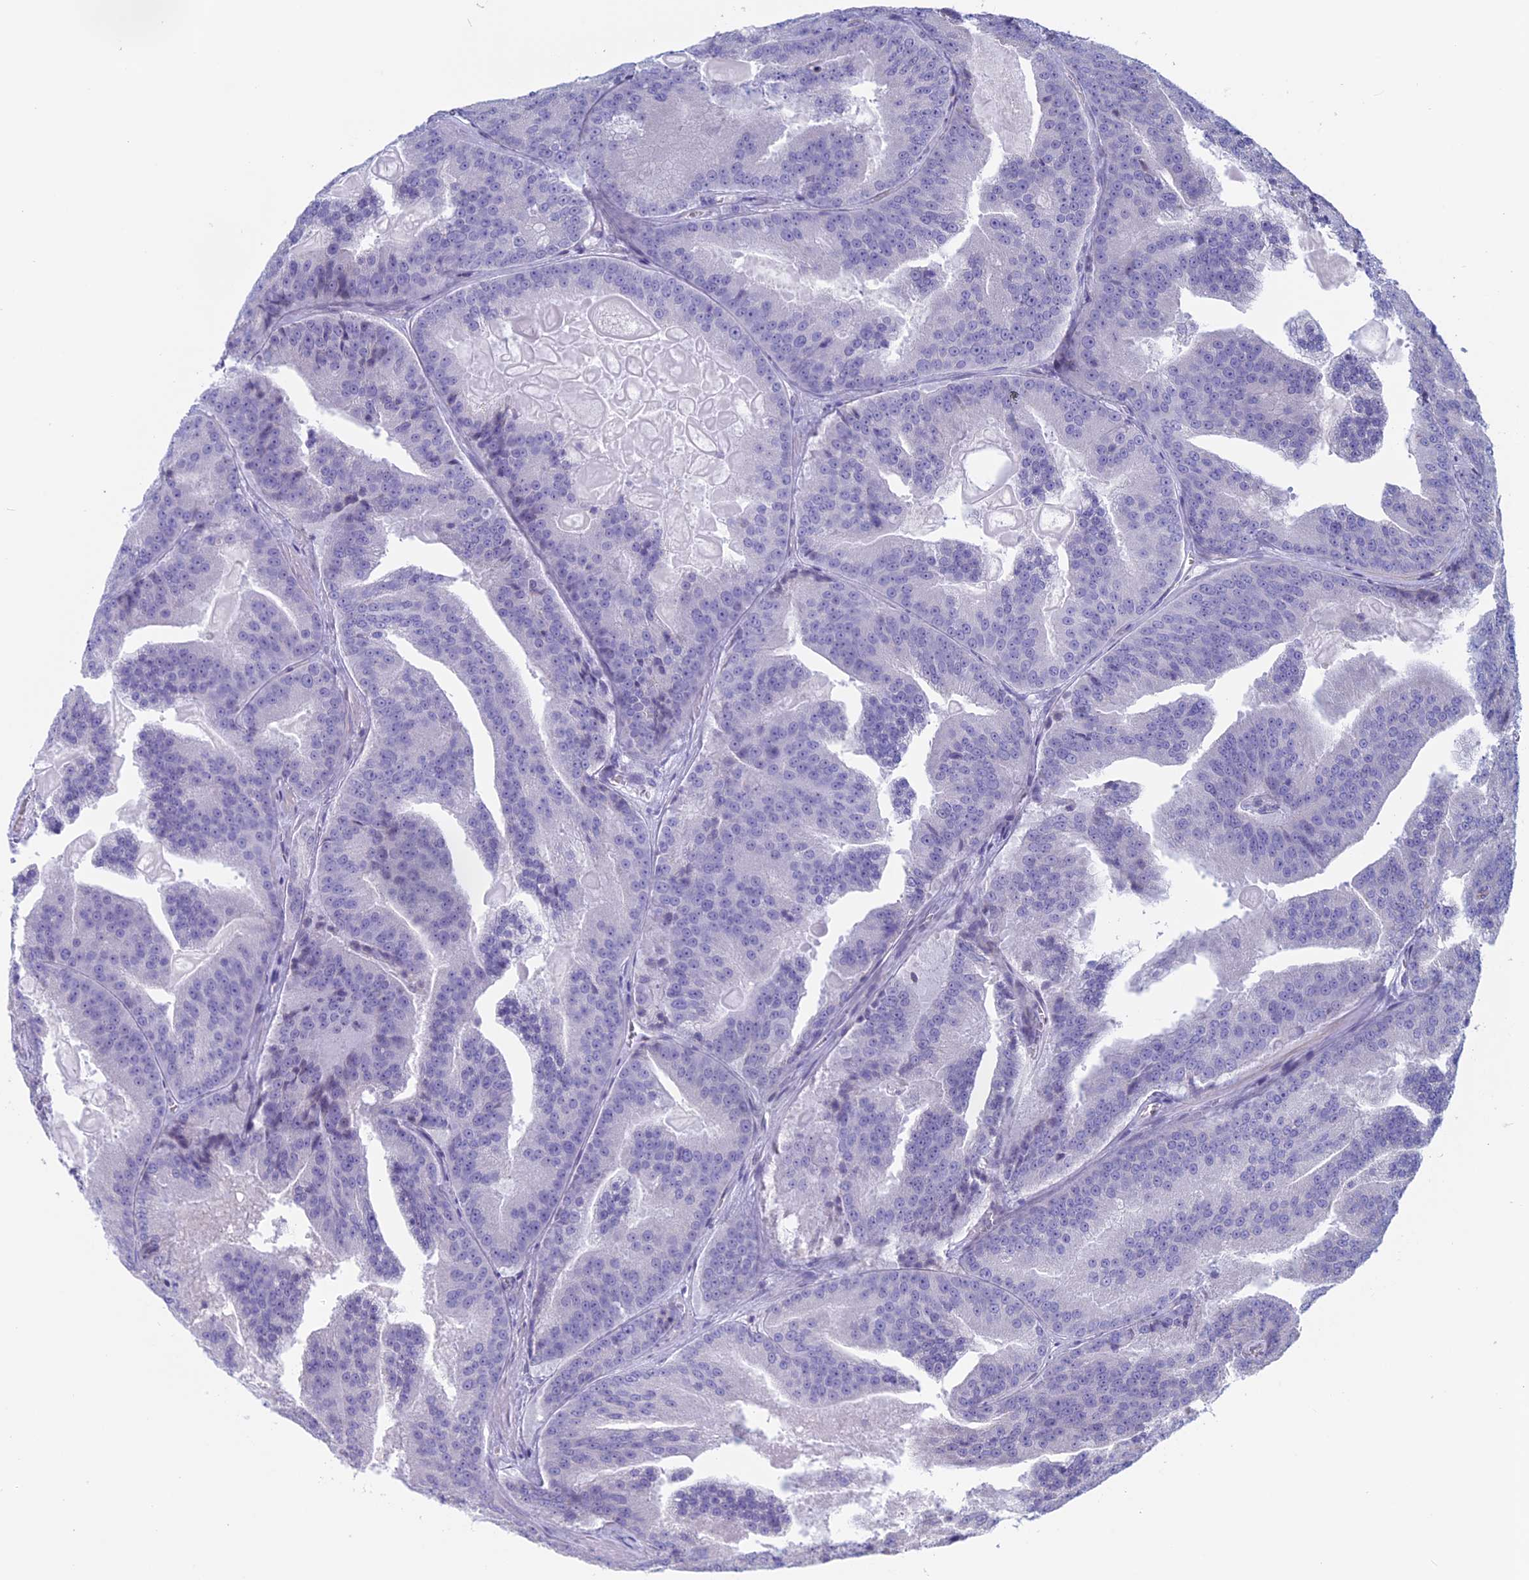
{"staining": {"intensity": "negative", "quantity": "none", "location": "none"}, "tissue": "prostate cancer", "cell_type": "Tumor cells", "image_type": "cancer", "snomed": [{"axis": "morphology", "description": "Adenocarcinoma, High grade"}, {"axis": "topography", "description": "Prostate"}], "caption": "This histopathology image is of prostate adenocarcinoma (high-grade) stained with immunohistochemistry to label a protein in brown with the nuclei are counter-stained blue. There is no staining in tumor cells. (Stains: DAB immunohistochemistry with hematoxylin counter stain, Microscopy: brightfield microscopy at high magnification).", "gene": "BCL2L10", "patient": {"sex": "male", "age": 61}}